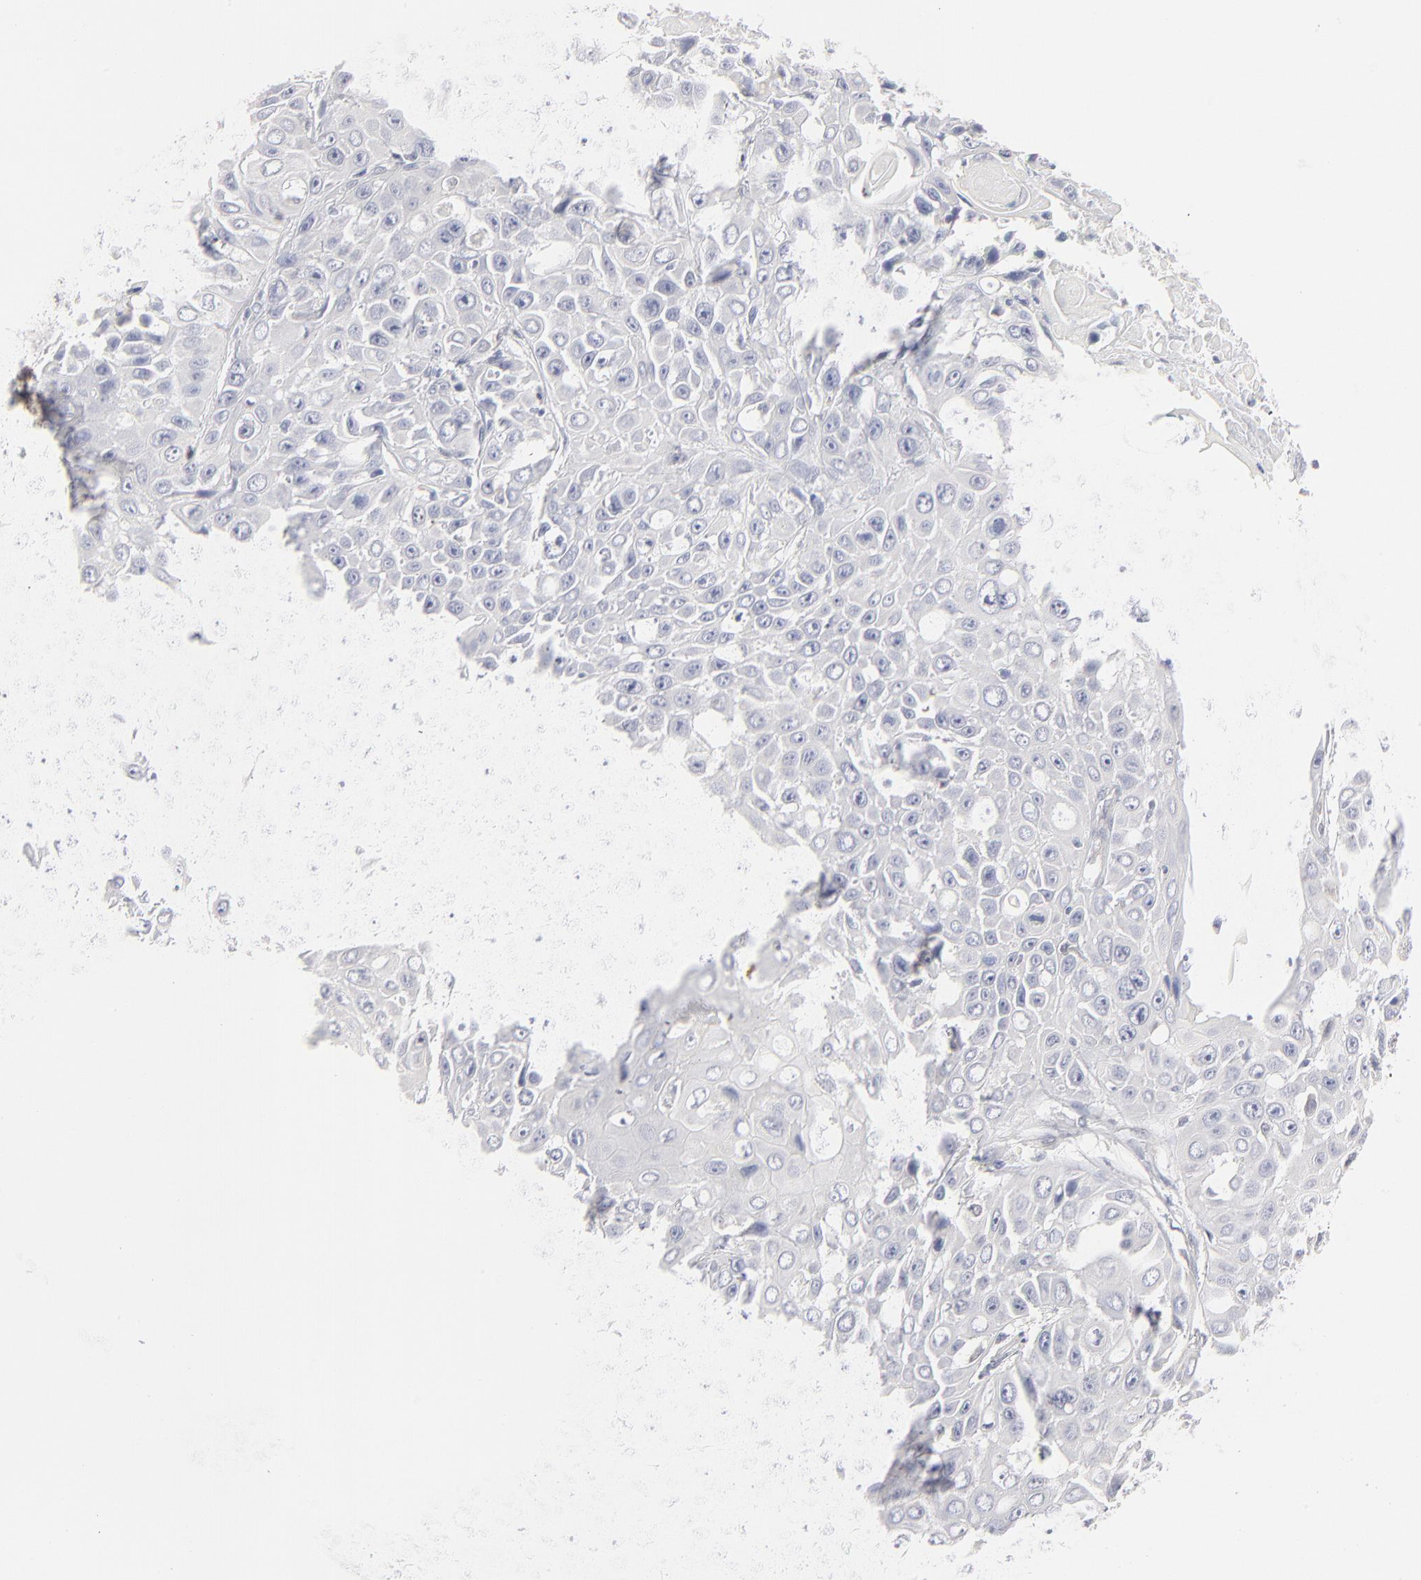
{"staining": {"intensity": "negative", "quantity": "none", "location": "none"}, "tissue": "cervical cancer", "cell_type": "Tumor cells", "image_type": "cancer", "snomed": [{"axis": "morphology", "description": "Squamous cell carcinoma, NOS"}, {"axis": "topography", "description": "Cervix"}], "caption": "An image of human cervical cancer (squamous cell carcinoma) is negative for staining in tumor cells.", "gene": "RBM3", "patient": {"sex": "female", "age": 39}}